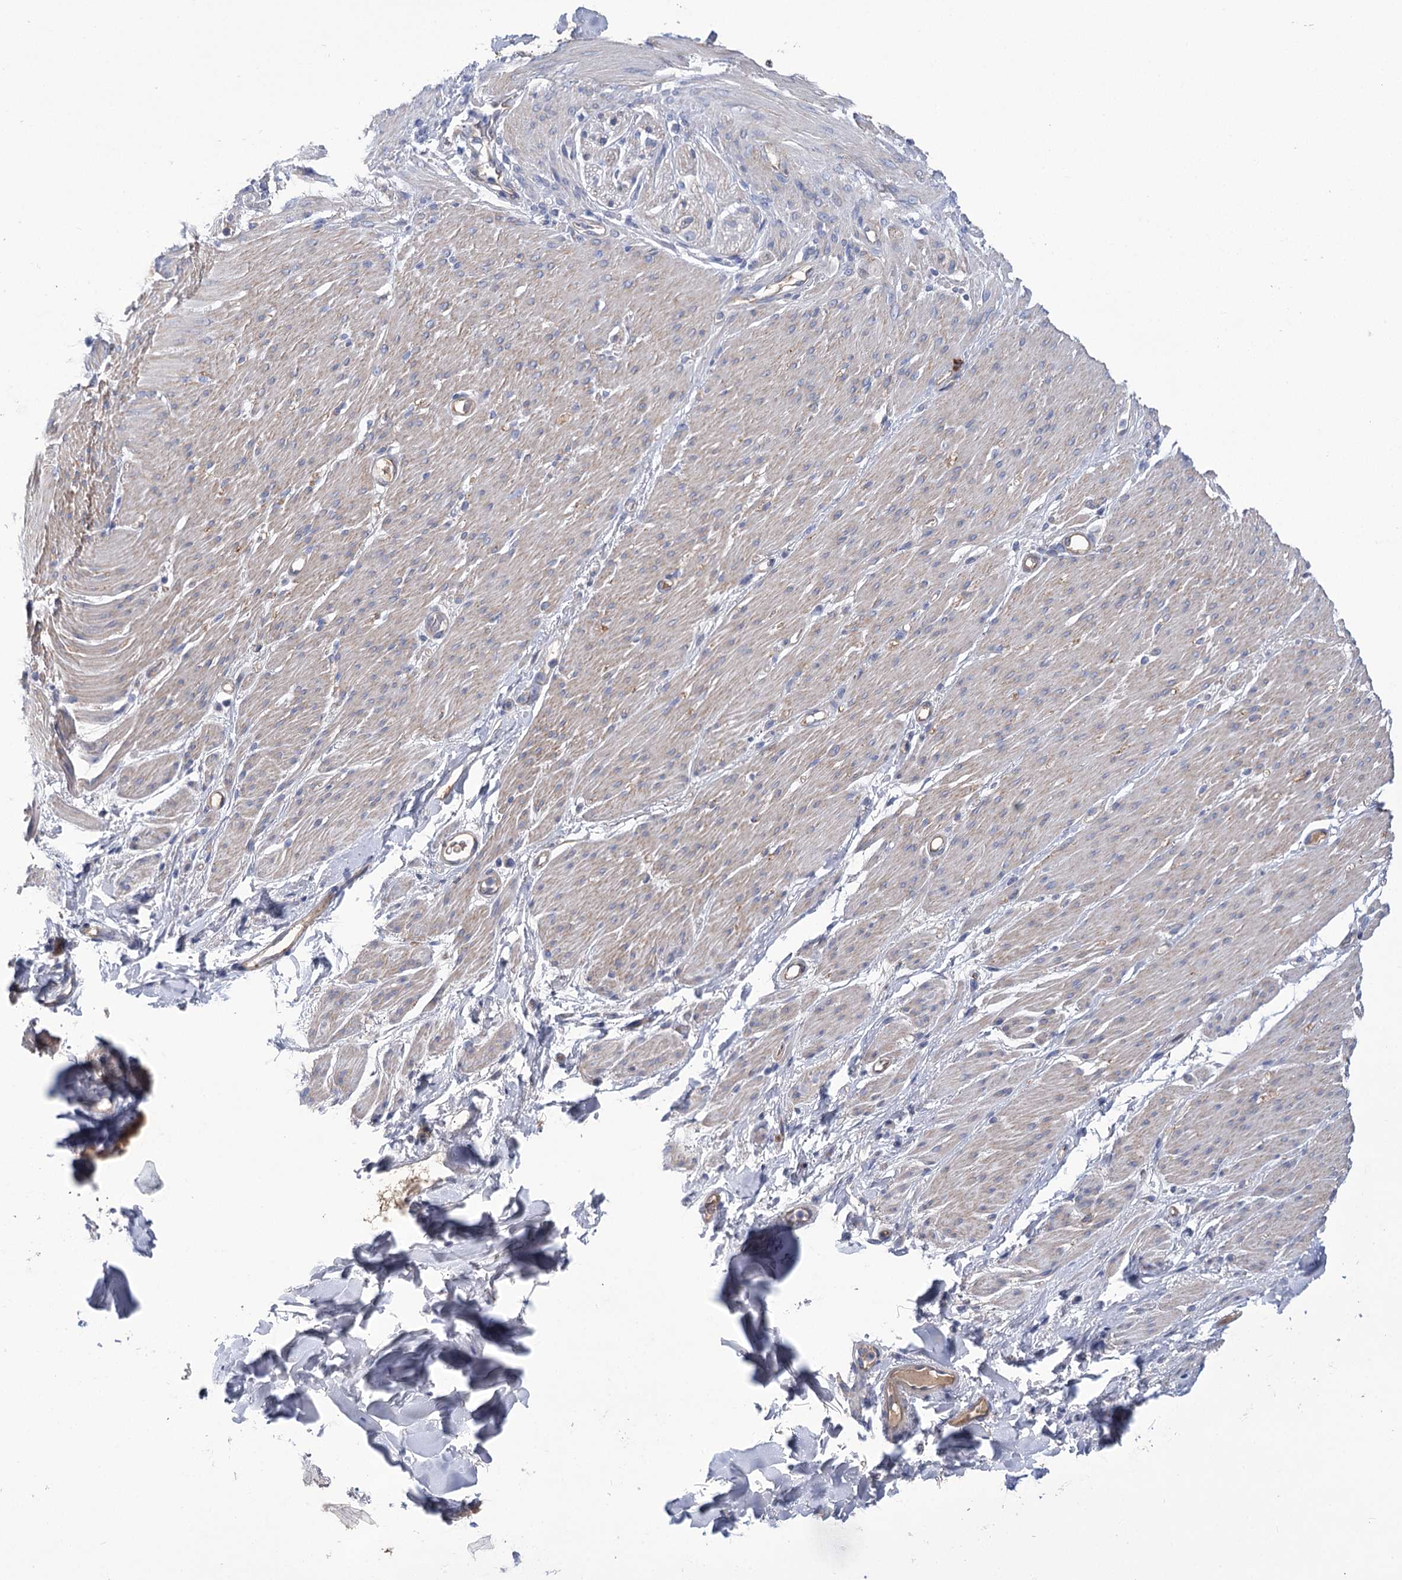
{"staining": {"intensity": "moderate", "quantity": "<25%", "location": "cytoplasmic/membranous"}, "tissue": "adipose tissue", "cell_type": "Adipocytes", "image_type": "normal", "snomed": [{"axis": "morphology", "description": "Normal tissue, NOS"}, {"axis": "topography", "description": "Colon"}, {"axis": "topography", "description": "Peripheral nerve tissue"}], "caption": "Brown immunohistochemical staining in benign adipose tissue shows moderate cytoplasmic/membranous staining in about <25% of adipocytes.", "gene": "CEP164", "patient": {"sex": "female", "age": 61}}